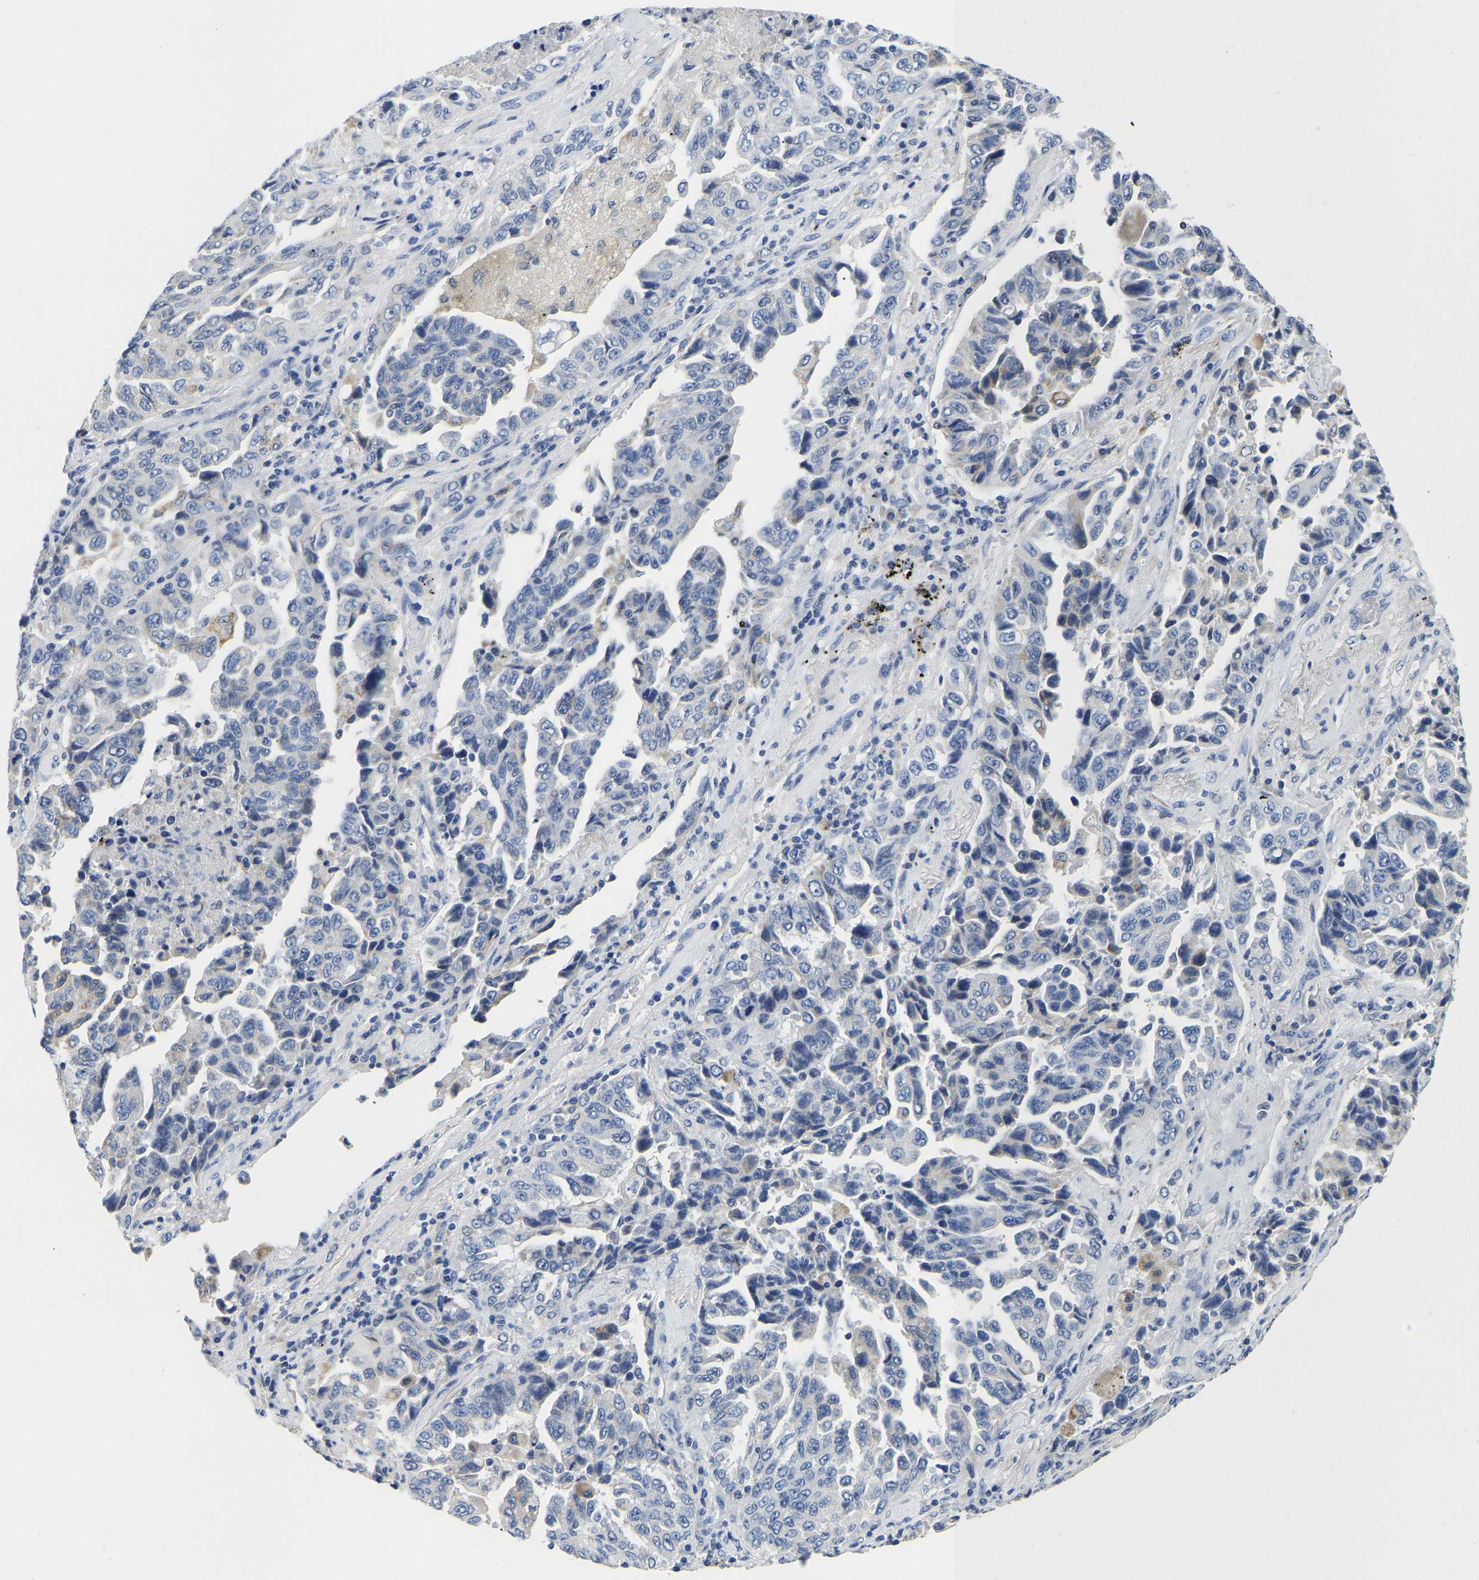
{"staining": {"intensity": "negative", "quantity": "none", "location": "none"}, "tissue": "lung cancer", "cell_type": "Tumor cells", "image_type": "cancer", "snomed": [{"axis": "morphology", "description": "Adenocarcinoma, NOS"}, {"axis": "topography", "description": "Lung"}], "caption": "DAB immunohistochemical staining of lung cancer reveals no significant expression in tumor cells.", "gene": "PCK2", "patient": {"sex": "female", "age": 51}}